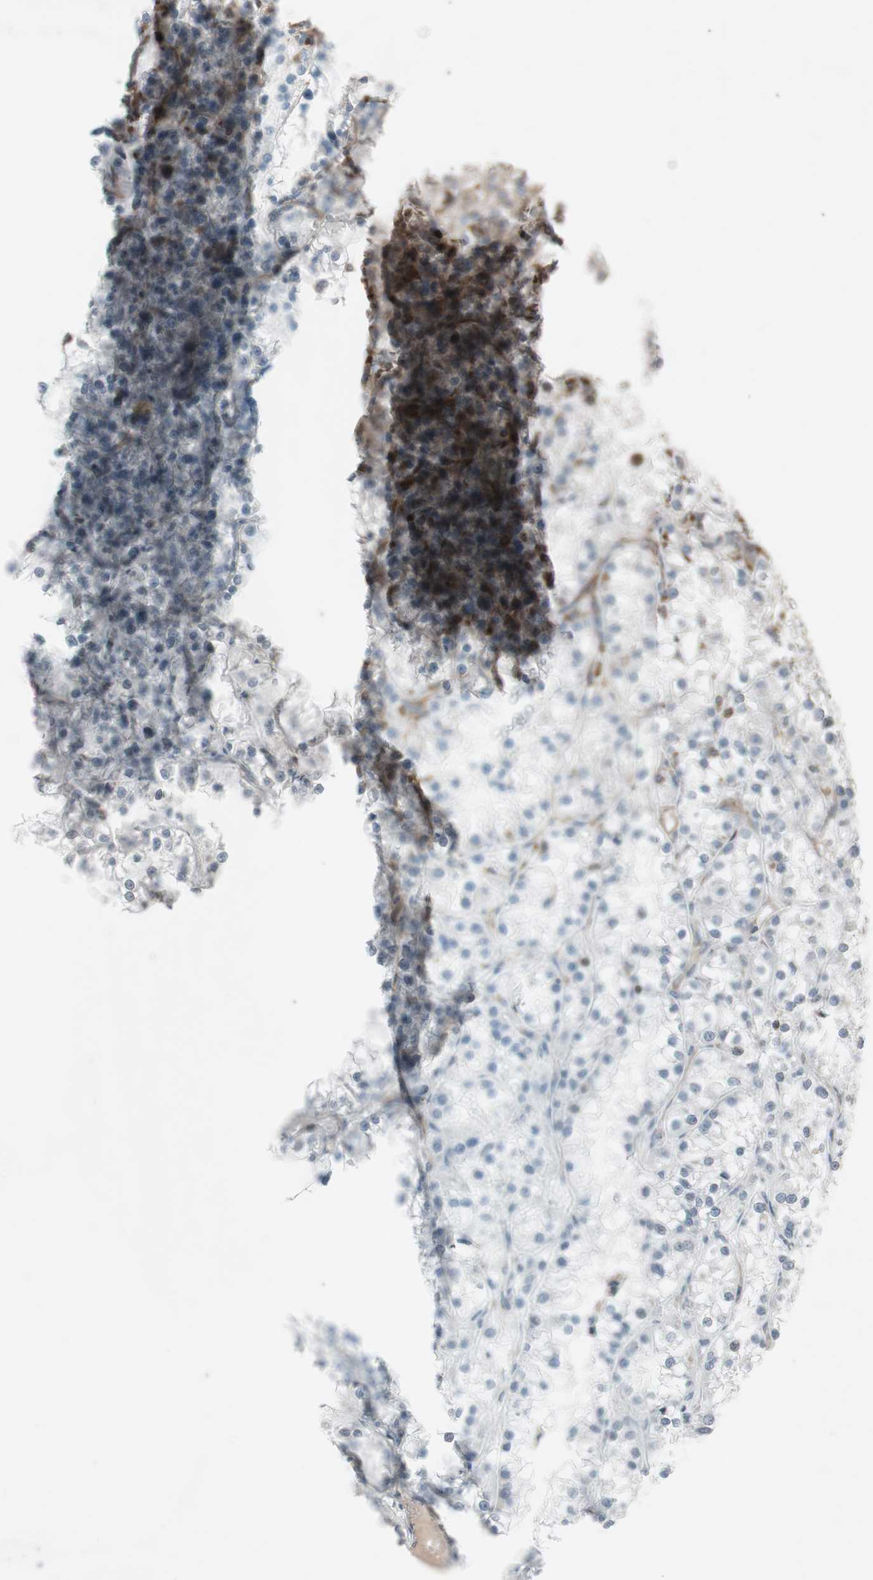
{"staining": {"intensity": "negative", "quantity": "none", "location": "none"}, "tissue": "renal cancer", "cell_type": "Tumor cells", "image_type": "cancer", "snomed": [{"axis": "morphology", "description": "Adenocarcinoma, NOS"}, {"axis": "topography", "description": "Kidney"}], "caption": "Tumor cells show no significant staining in renal adenocarcinoma. (Stains: DAB (3,3'-diaminobenzidine) immunohistochemistry with hematoxylin counter stain, Microscopy: brightfield microscopy at high magnification).", "gene": "ARHGEF1", "patient": {"sex": "female", "age": 52}}